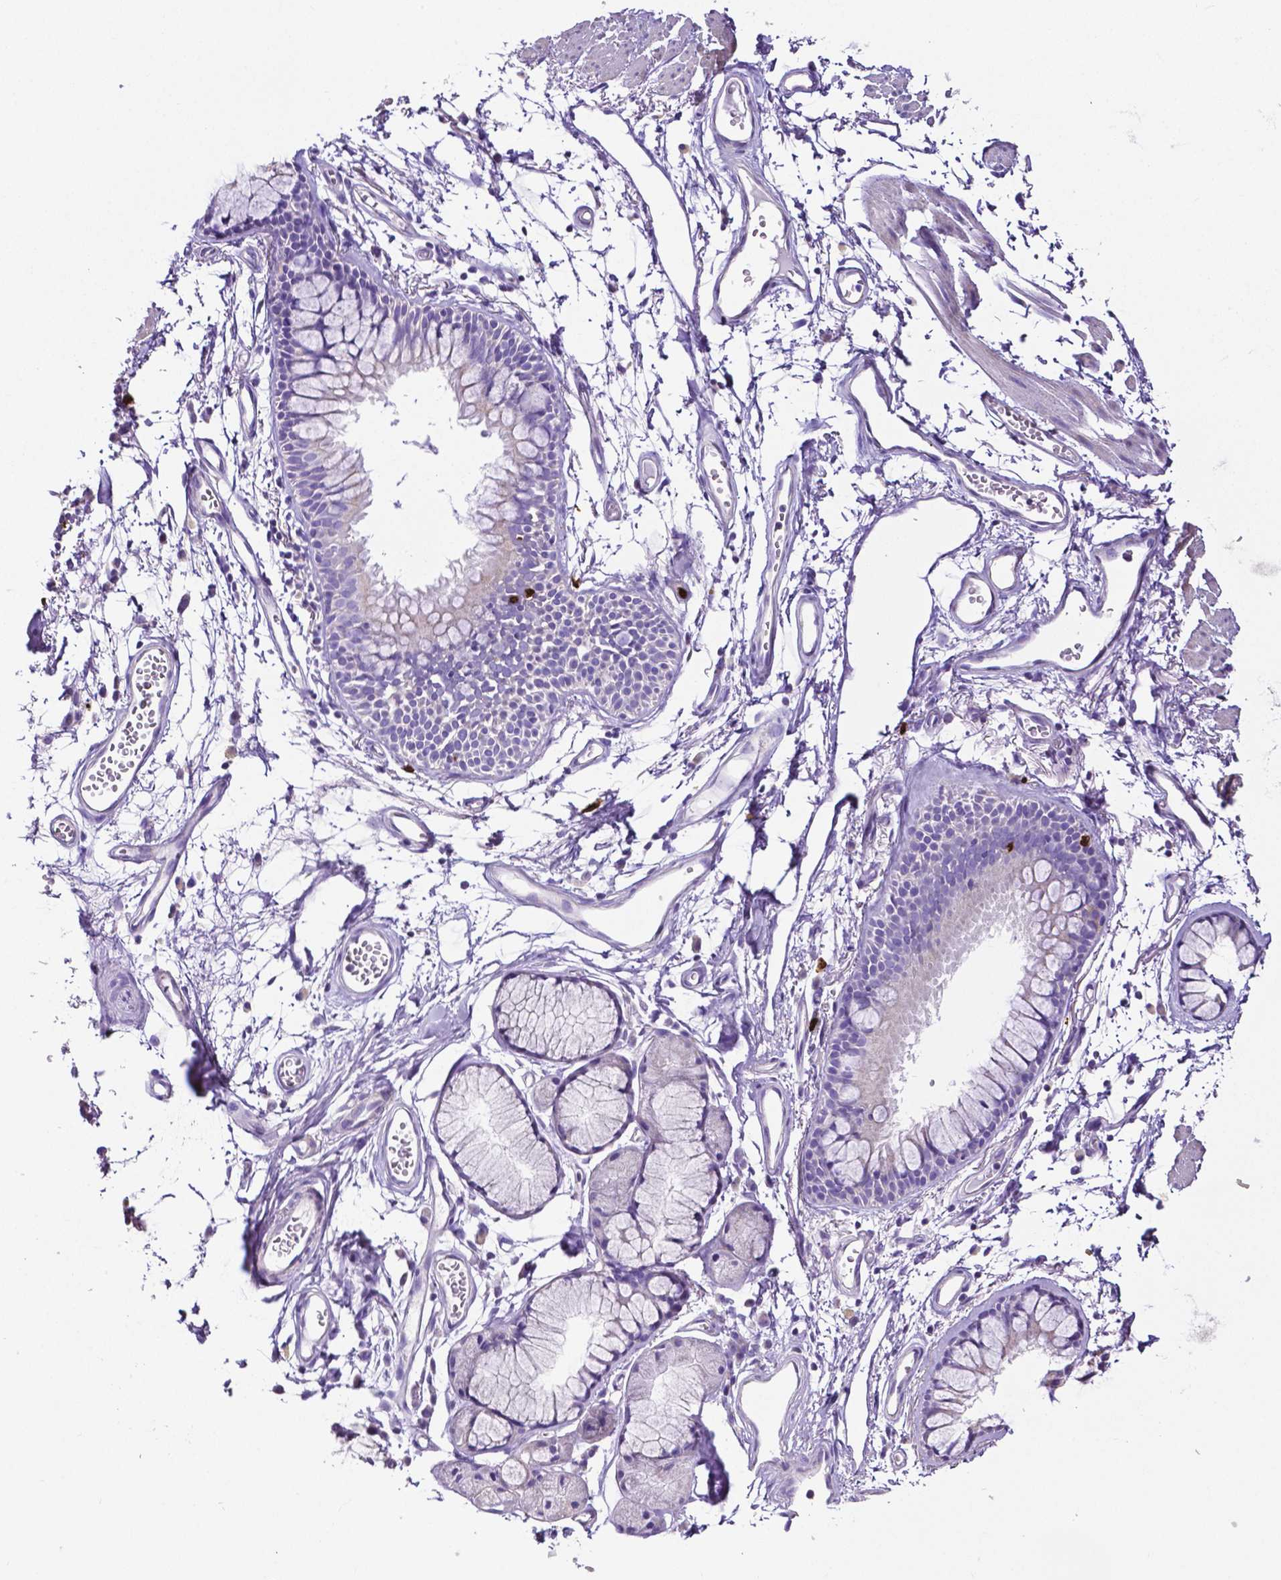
{"staining": {"intensity": "negative", "quantity": "none", "location": "none"}, "tissue": "adipose tissue", "cell_type": "Adipocytes", "image_type": "normal", "snomed": [{"axis": "morphology", "description": "Normal tissue, NOS"}, {"axis": "topography", "description": "Cartilage tissue"}, {"axis": "topography", "description": "Bronchus"}], "caption": "This is an immunohistochemistry (IHC) micrograph of normal adipose tissue. There is no staining in adipocytes.", "gene": "MMP9", "patient": {"sex": "female", "age": 79}}